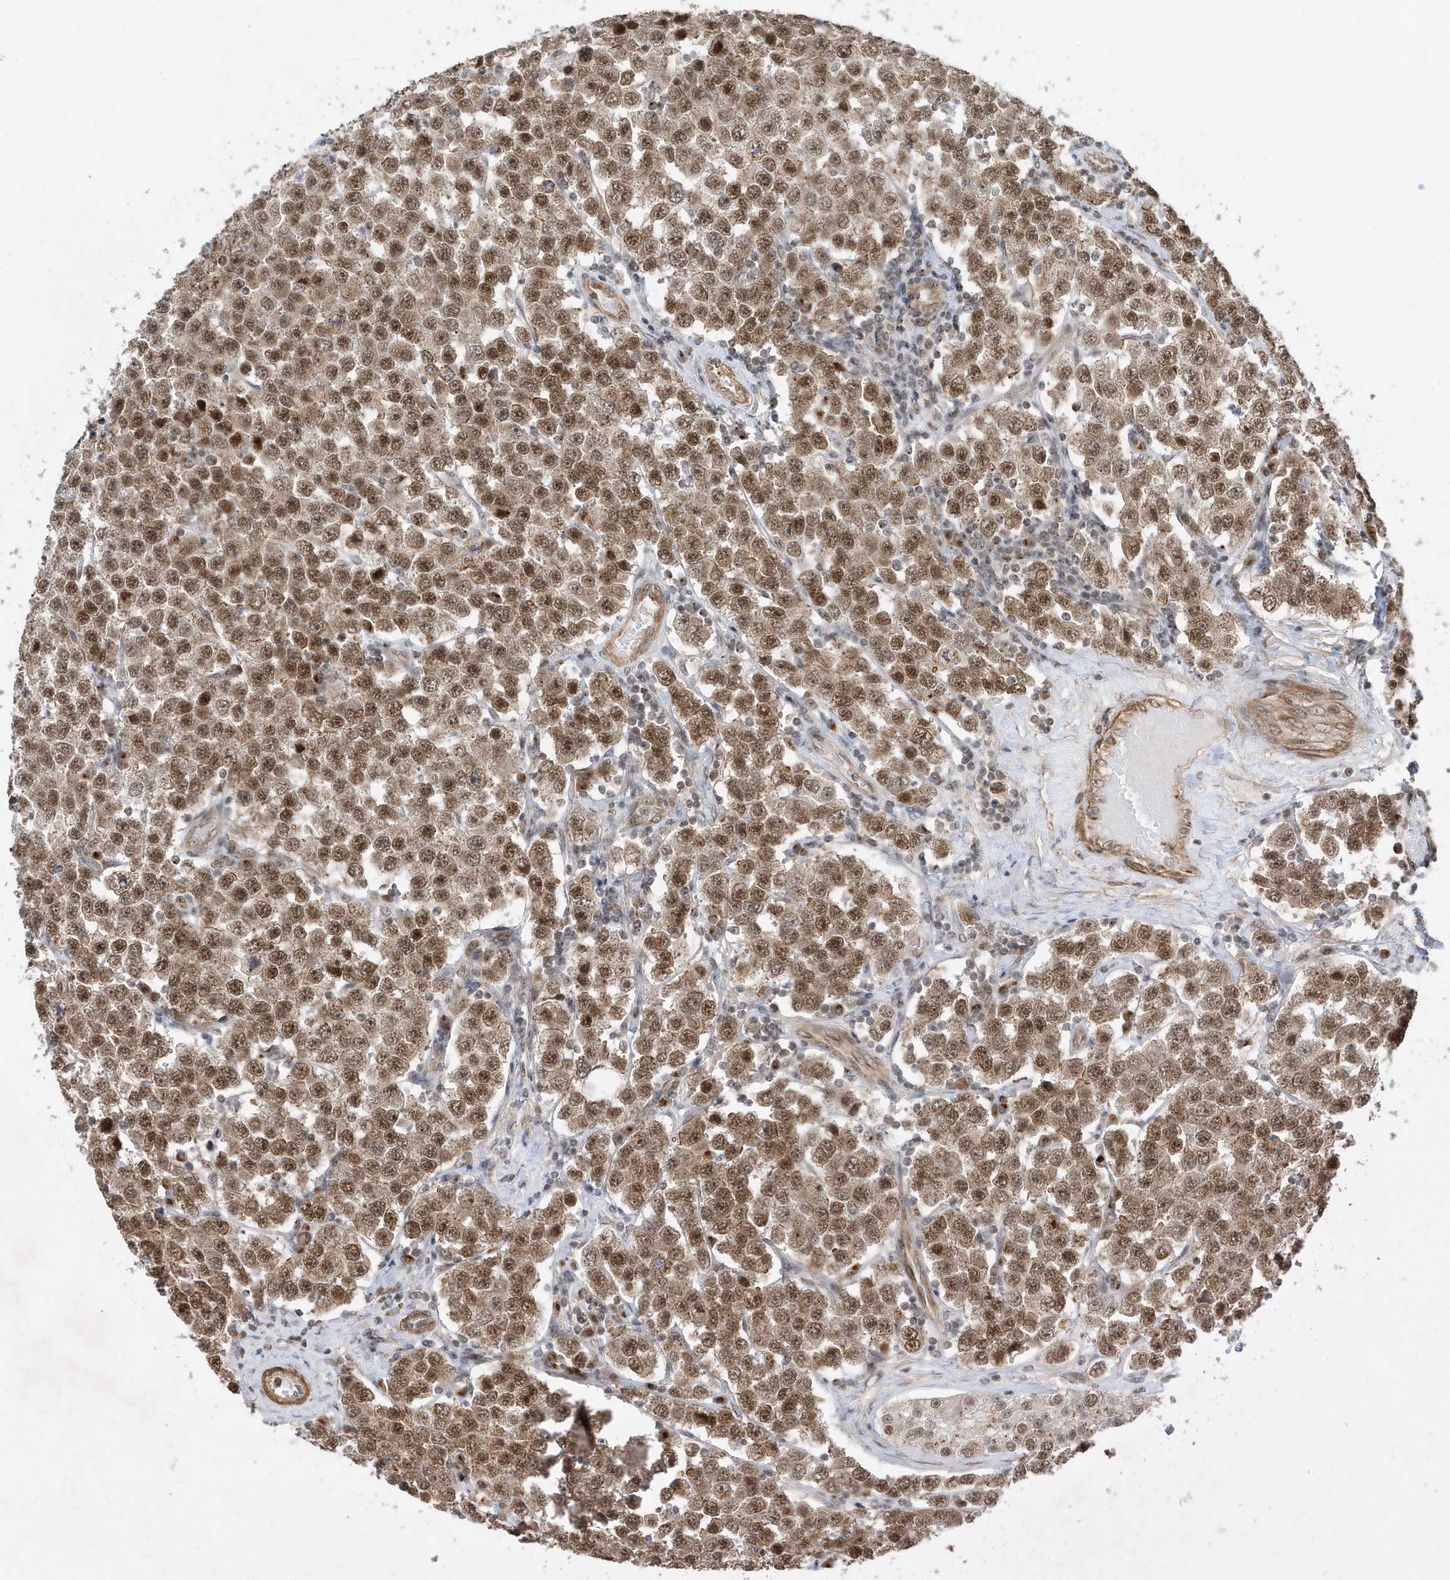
{"staining": {"intensity": "moderate", "quantity": ">75%", "location": "cytoplasmic/membranous,nuclear"}, "tissue": "testis cancer", "cell_type": "Tumor cells", "image_type": "cancer", "snomed": [{"axis": "morphology", "description": "Seminoma, NOS"}, {"axis": "topography", "description": "Testis"}], "caption": "DAB immunohistochemical staining of human testis seminoma displays moderate cytoplasmic/membranous and nuclear protein positivity in approximately >75% of tumor cells. (Stains: DAB (3,3'-diaminobenzidine) in brown, nuclei in blue, Microscopy: brightfield microscopy at high magnification).", "gene": "MAST3", "patient": {"sex": "male", "age": 28}}